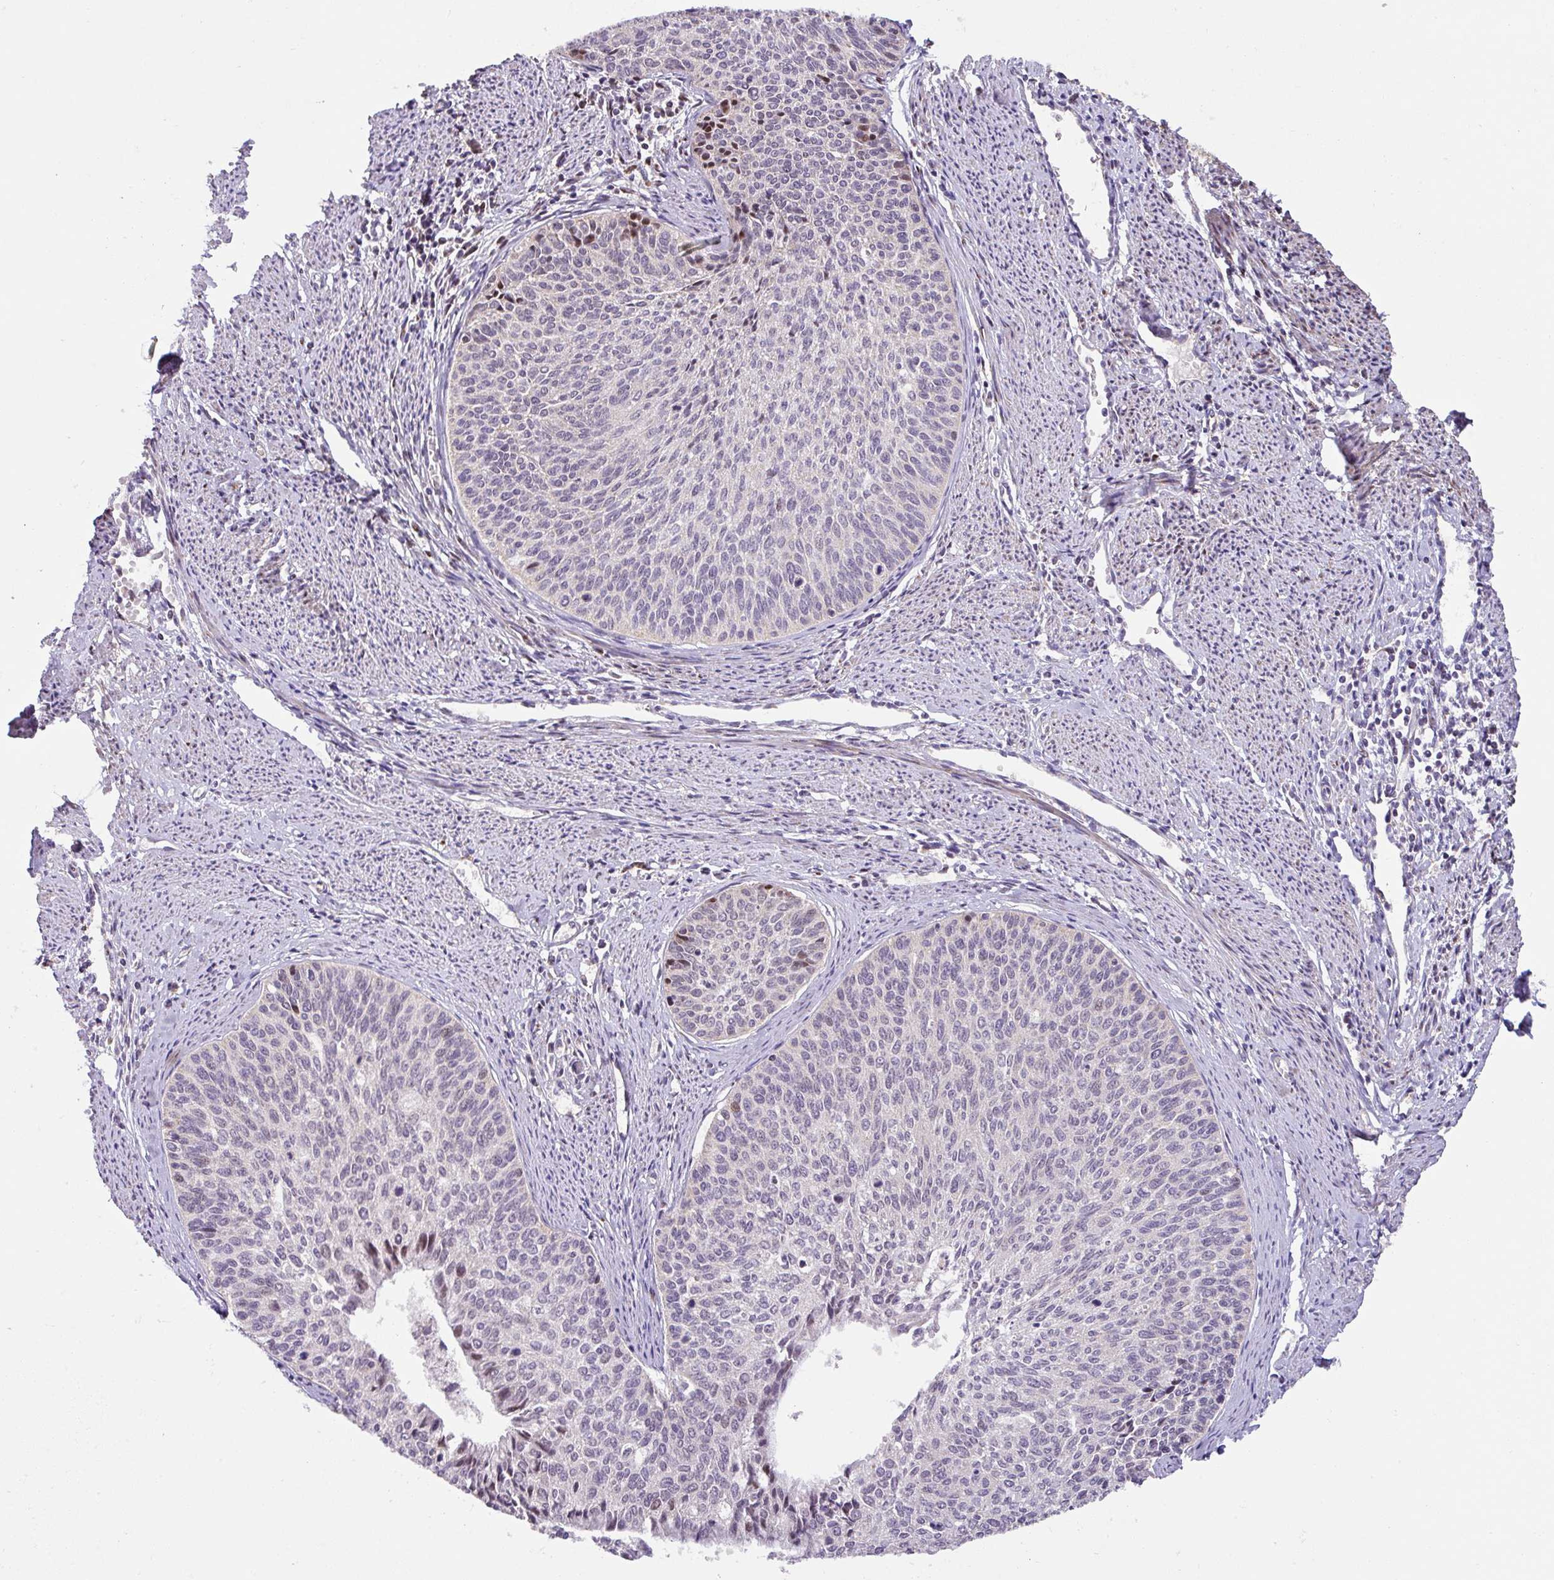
{"staining": {"intensity": "moderate", "quantity": "<25%", "location": "nuclear"}, "tissue": "cervical cancer", "cell_type": "Tumor cells", "image_type": "cancer", "snomed": [{"axis": "morphology", "description": "Squamous cell carcinoma, NOS"}, {"axis": "topography", "description": "Cervix"}], "caption": "Immunohistochemical staining of human cervical squamous cell carcinoma shows moderate nuclear protein expression in about <25% of tumor cells. The protein is shown in brown color, while the nuclei are stained blue.", "gene": "SARS2", "patient": {"sex": "female", "age": 55}}